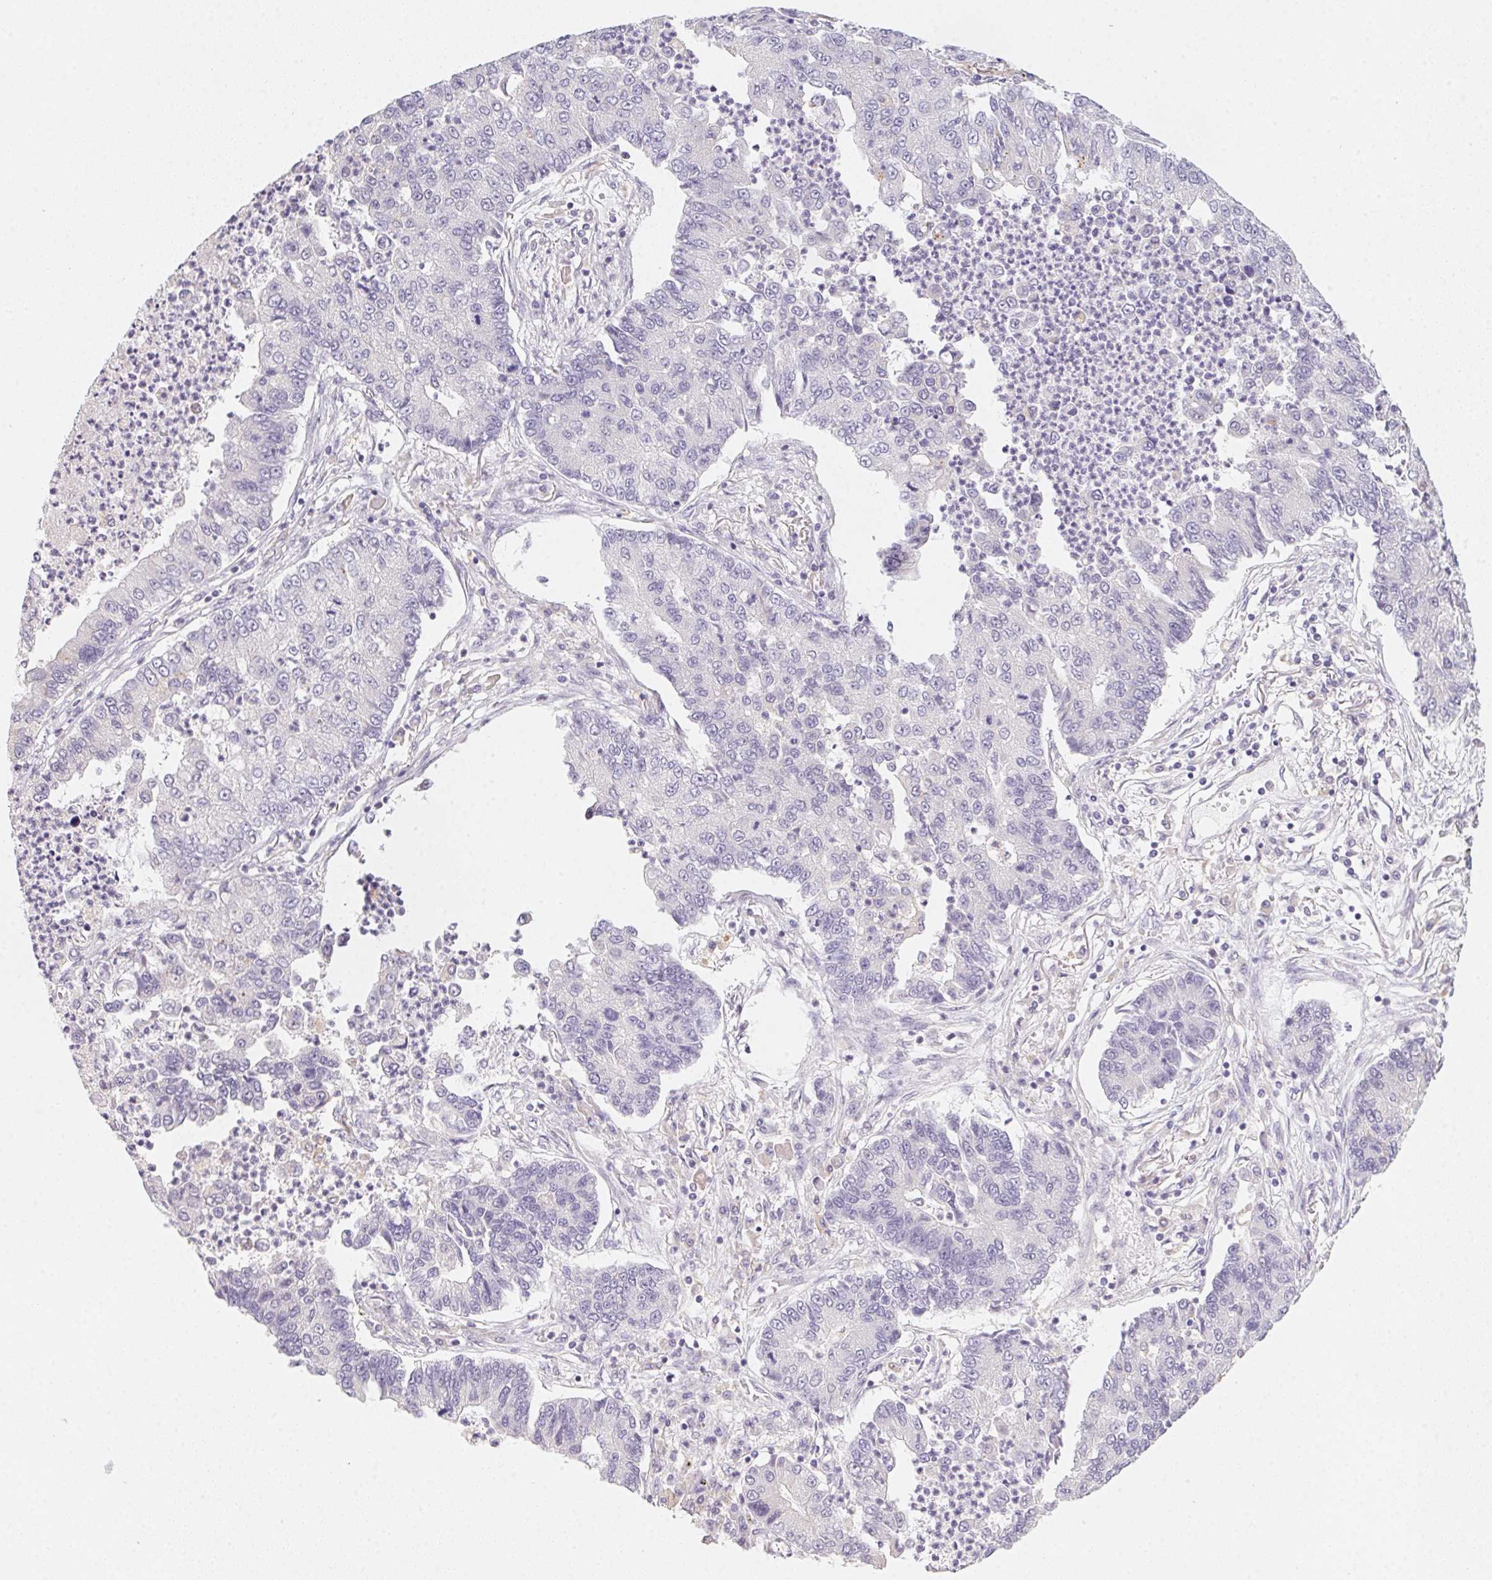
{"staining": {"intensity": "negative", "quantity": "none", "location": "none"}, "tissue": "lung cancer", "cell_type": "Tumor cells", "image_type": "cancer", "snomed": [{"axis": "morphology", "description": "Adenocarcinoma, NOS"}, {"axis": "topography", "description": "Lung"}], "caption": "Immunohistochemistry image of human adenocarcinoma (lung) stained for a protein (brown), which exhibits no expression in tumor cells.", "gene": "SLC6A18", "patient": {"sex": "female", "age": 57}}